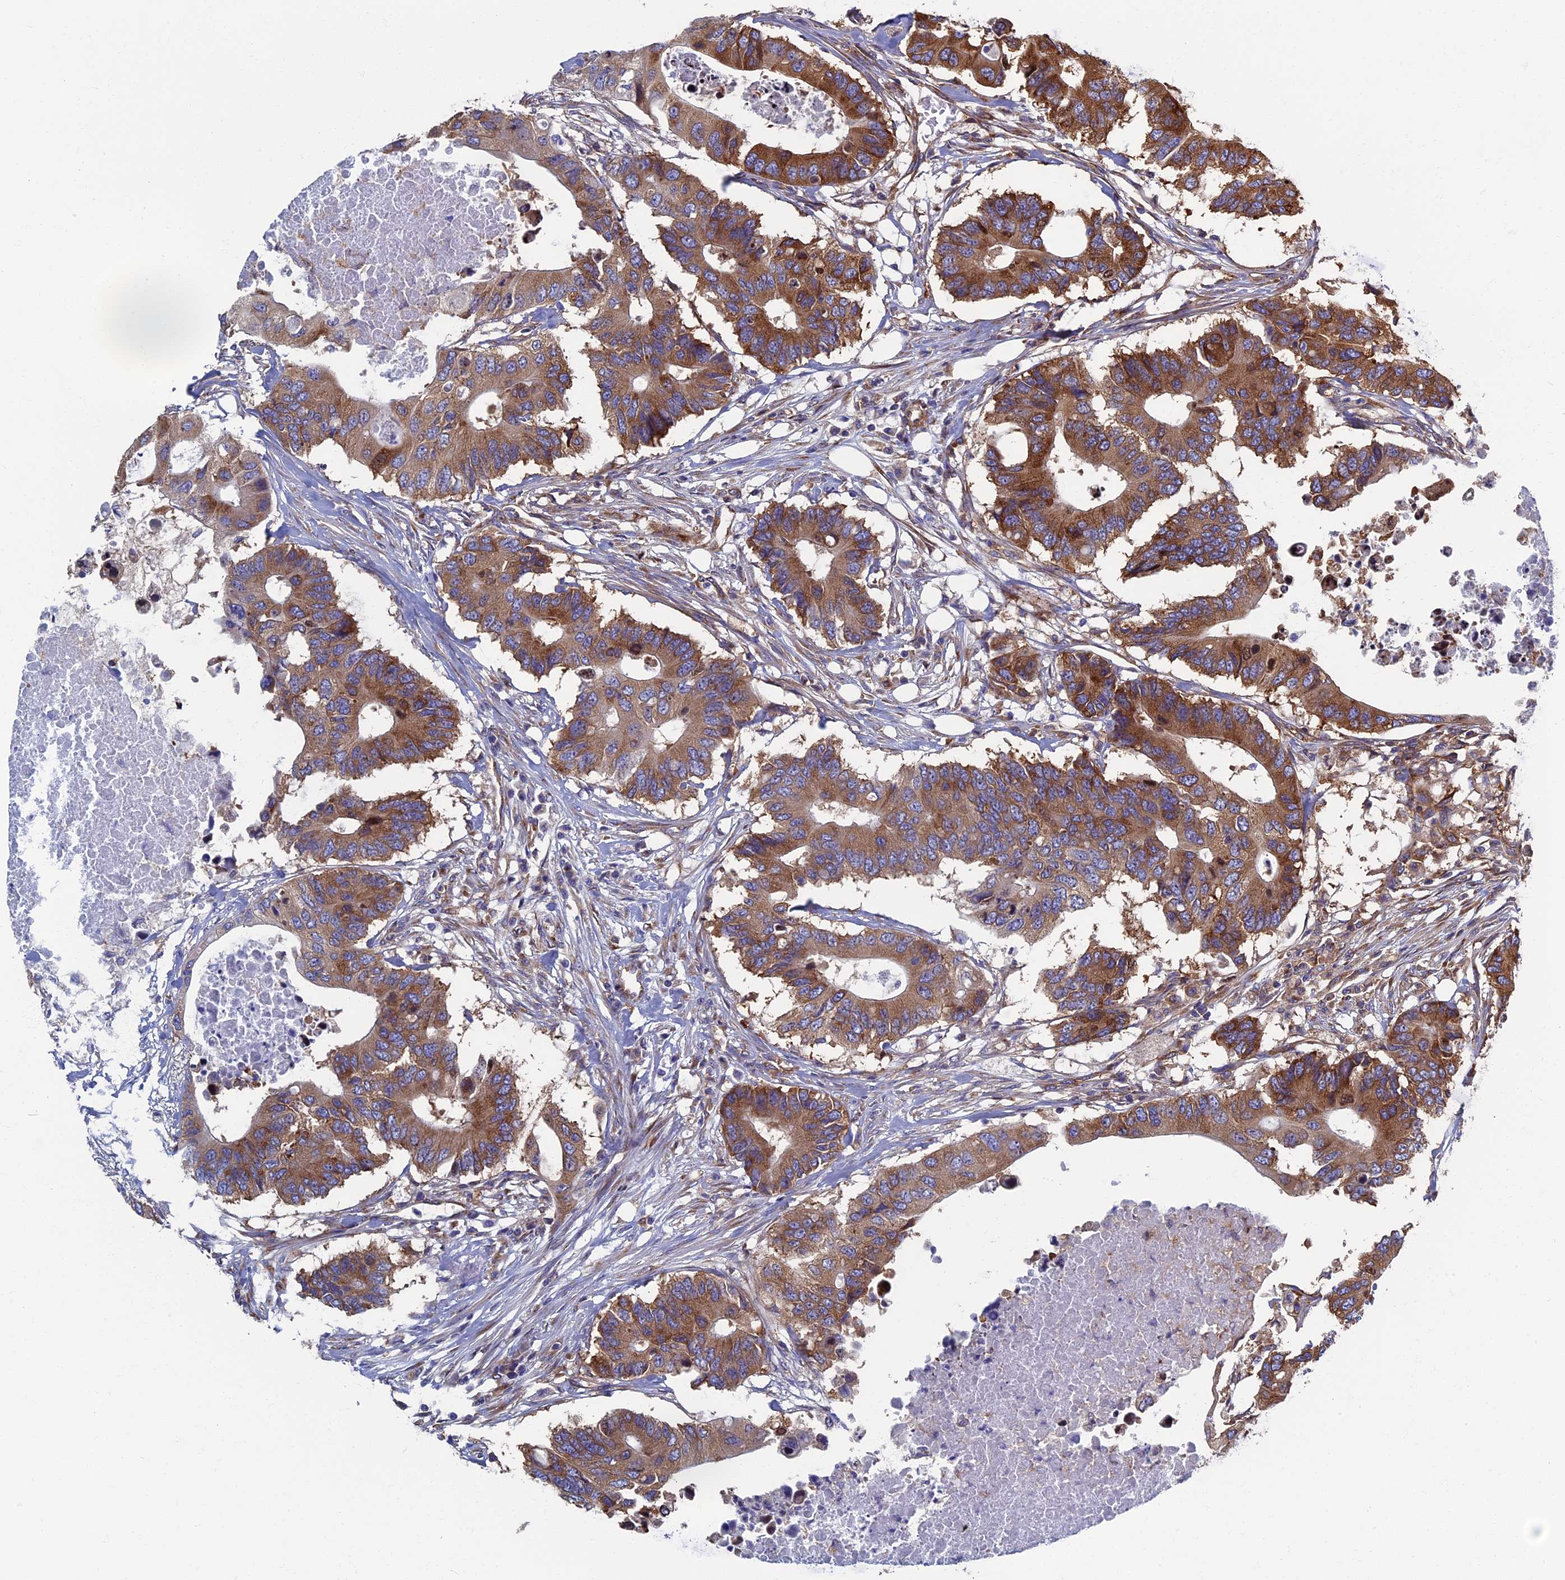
{"staining": {"intensity": "moderate", "quantity": ">75%", "location": "cytoplasmic/membranous"}, "tissue": "colorectal cancer", "cell_type": "Tumor cells", "image_type": "cancer", "snomed": [{"axis": "morphology", "description": "Adenocarcinoma, NOS"}, {"axis": "topography", "description": "Colon"}], "caption": "Colorectal cancer stained for a protein (brown) exhibits moderate cytoplasmic/membranous positive expression in about >75% of tumor cells.", "gene": "YBX1", "patient": {"sex": "male", "age": 71}}